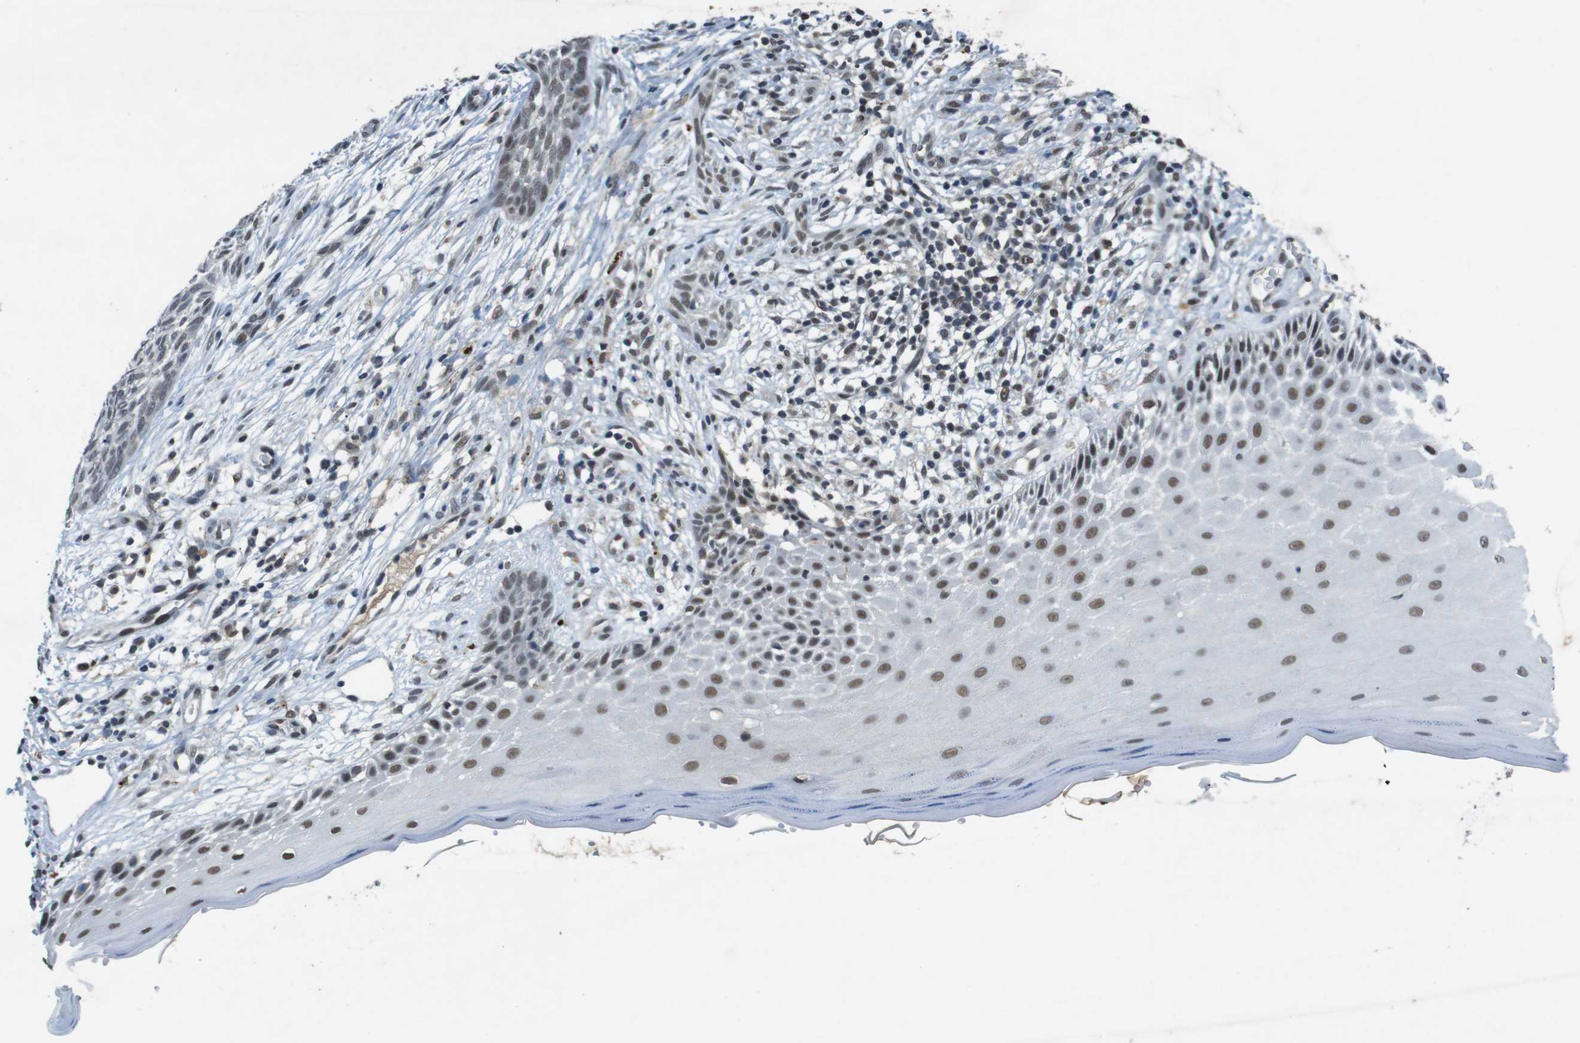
{"staining": {"intensity": "weak", "quantity": "25%-75%", "location": "nuclear"}, "tissue": "skin cancer", "cell_type": "Tumor cells", "image_type": "cancer", "snomed": [{"axis": "morphology", "description": "Basal cell carcinoma"}, {"axis": "topography", "description": "Skin"}], "caption": "Human skin cancer (basal cell carcinoma) stained with a brown dye exhibits weak nuclear positive positivity in about 25%-75% of tumor cells.", "gene": "USP7", "patient": {"sex": "female", "age": 59}}